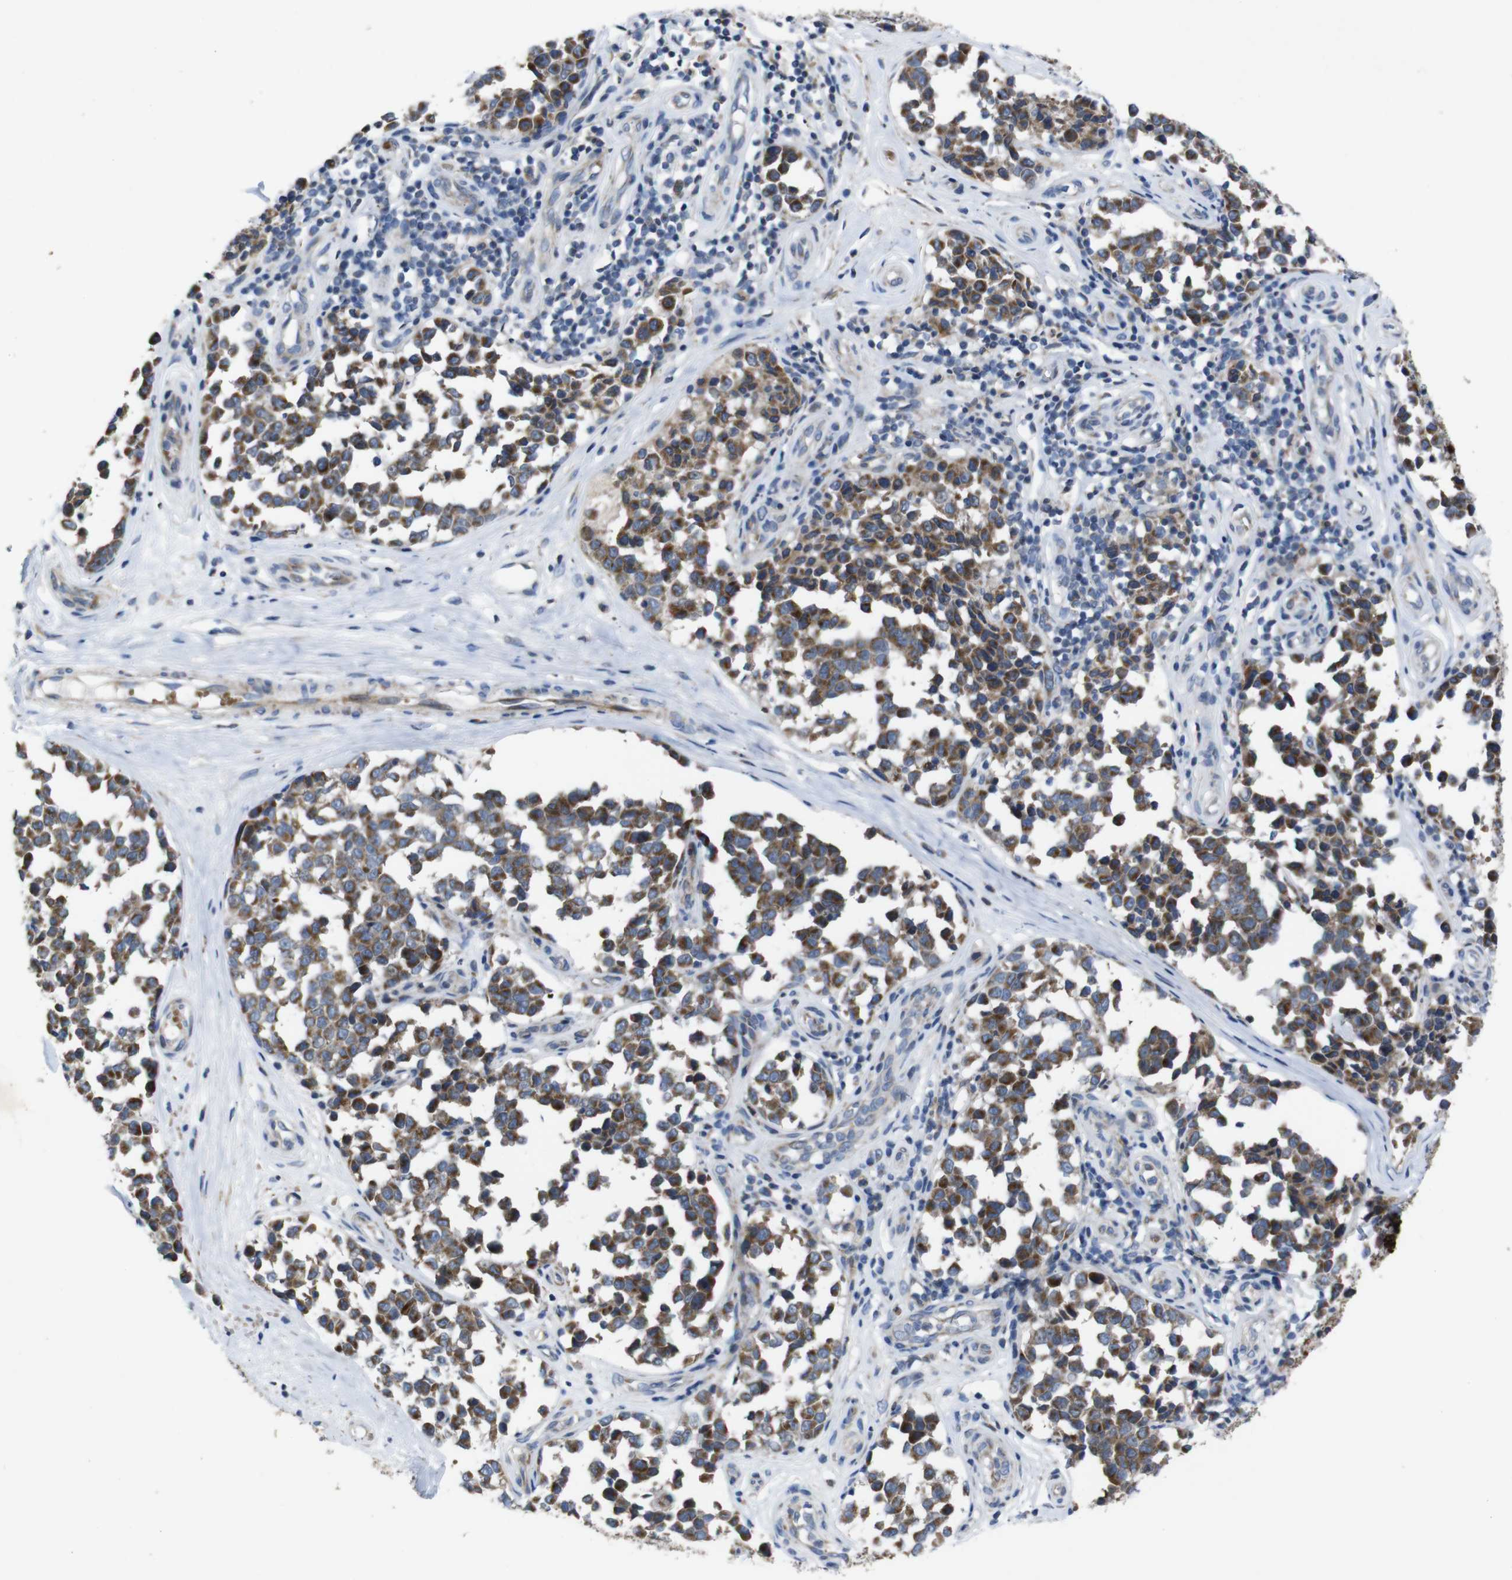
{"staining": {"intensity": "moderate", "quantity": ">75%", "location": "cytoplasmic/membranous"}, "tissue": "melanoma", "cell_type": "Tumor cells", "image_type": "cancer", "snomed": [{"axis": "morphology", "description": "Malignant melanoma, NOS"}, {"axis": "topography", "description": "Skin"}], "caption": "Immunohistochemistry micrograph of neoplastic tissue: malignant melanoma stained using immunohistochemistry (IHC) exhibits medium levels of moderate protein expression localized specifically in the cytoplasmic/membranous of tumor cells, appearing as a cytoplasmic/membranous brown color.", "gene": "CHST10", "patient": {"sex": "female", "age": 64}}